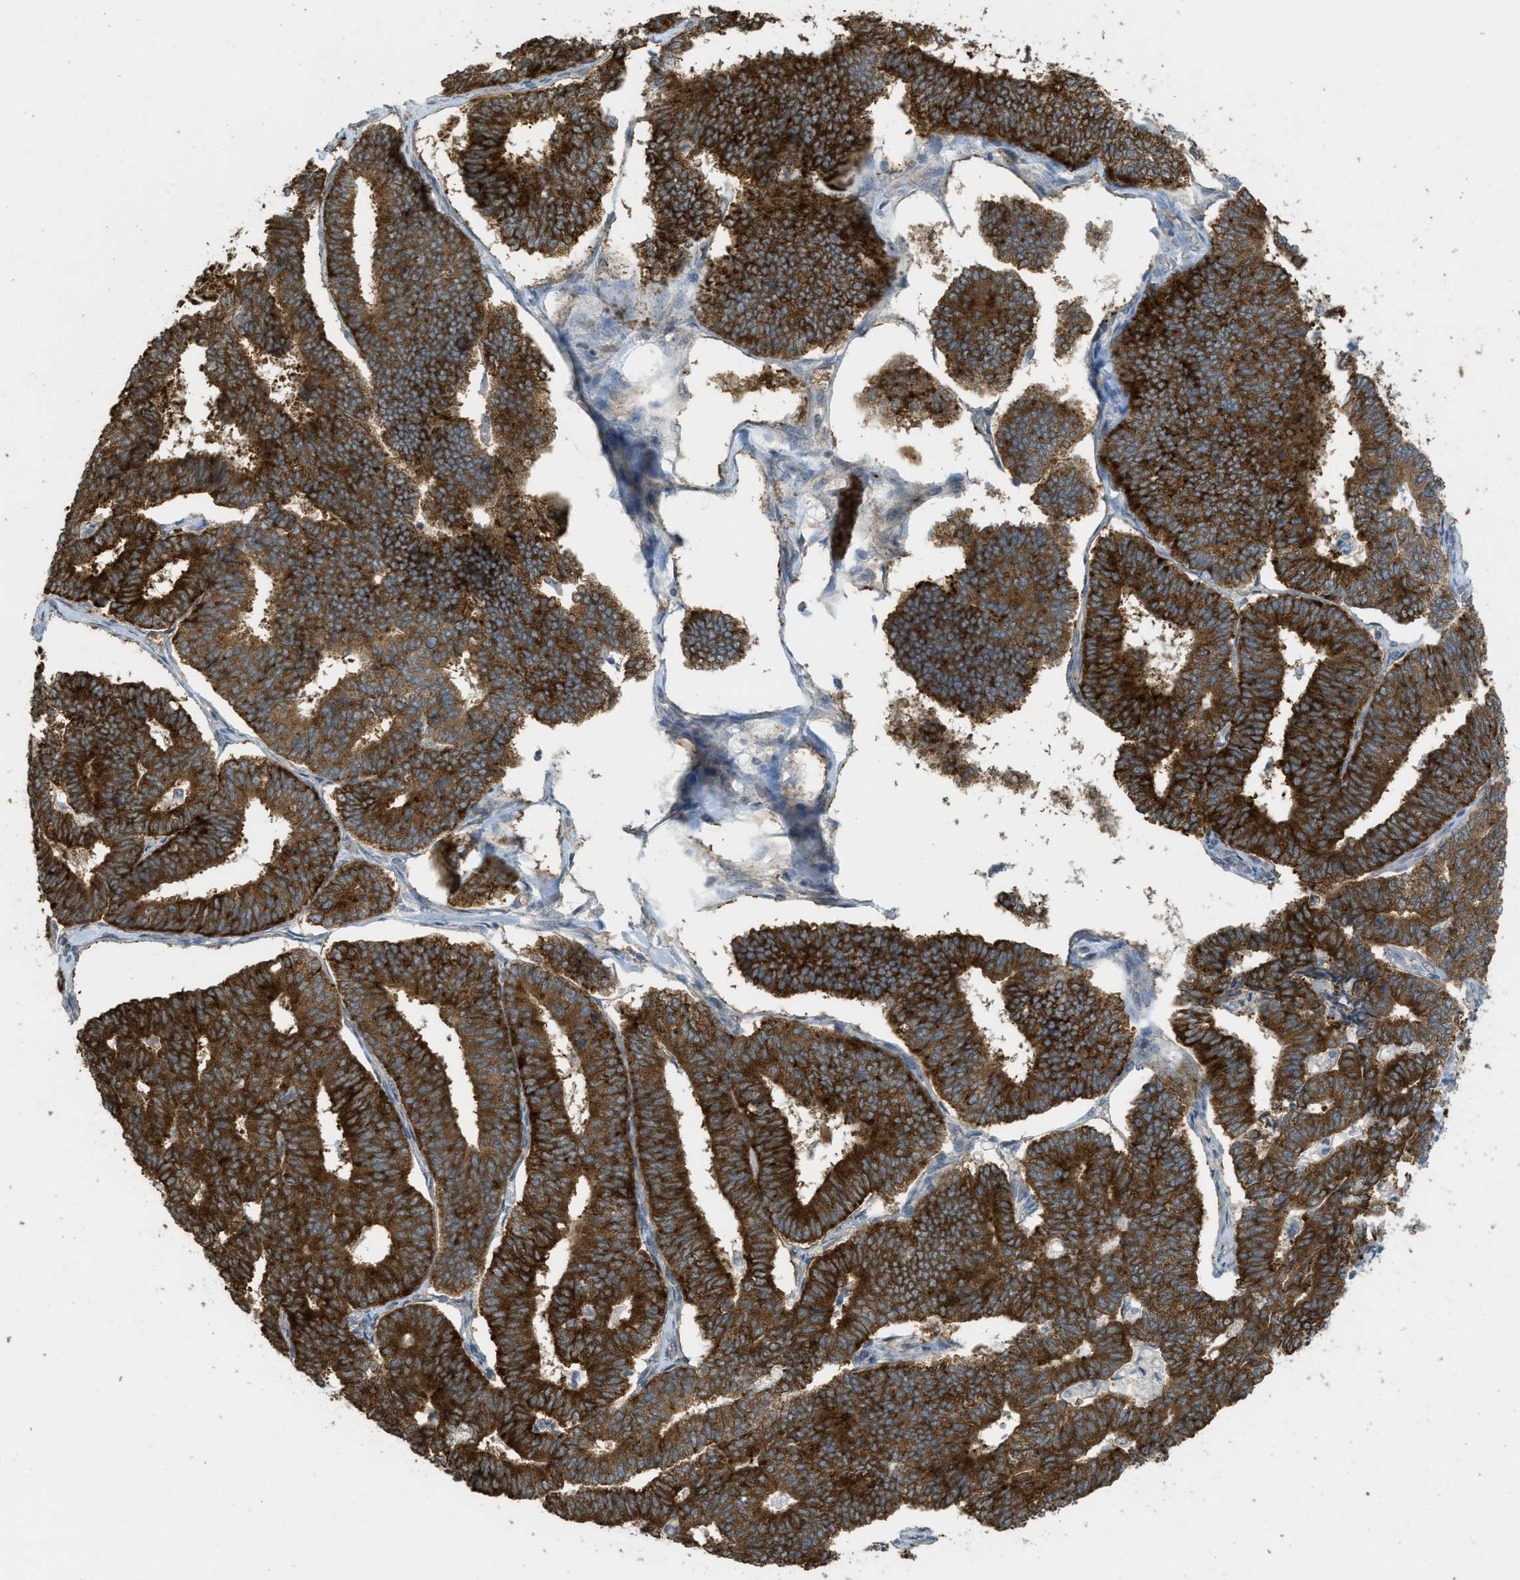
{"staining": {"intensity": "strong", "quantity": ">75%", "location": "cytoplasmic/membranous"}, "tissue": "endometrial cancer", "cell_type": "Tumor cells", "image_type": "cancer", "snomed": [{"axis": "morphology", "description": "Adenocarcinoma, NOS"}, {"axis": "topography", "description": "Endometrium"}], "caption": "Immunohistochemical staining of human endometrial adenocarcinoma reveals strong cytoplasmic/membranous protein staining in about >75% of tumor cells.", "gene": "IGF2BP2", "patient": {"sex": "female", "age": 70}}